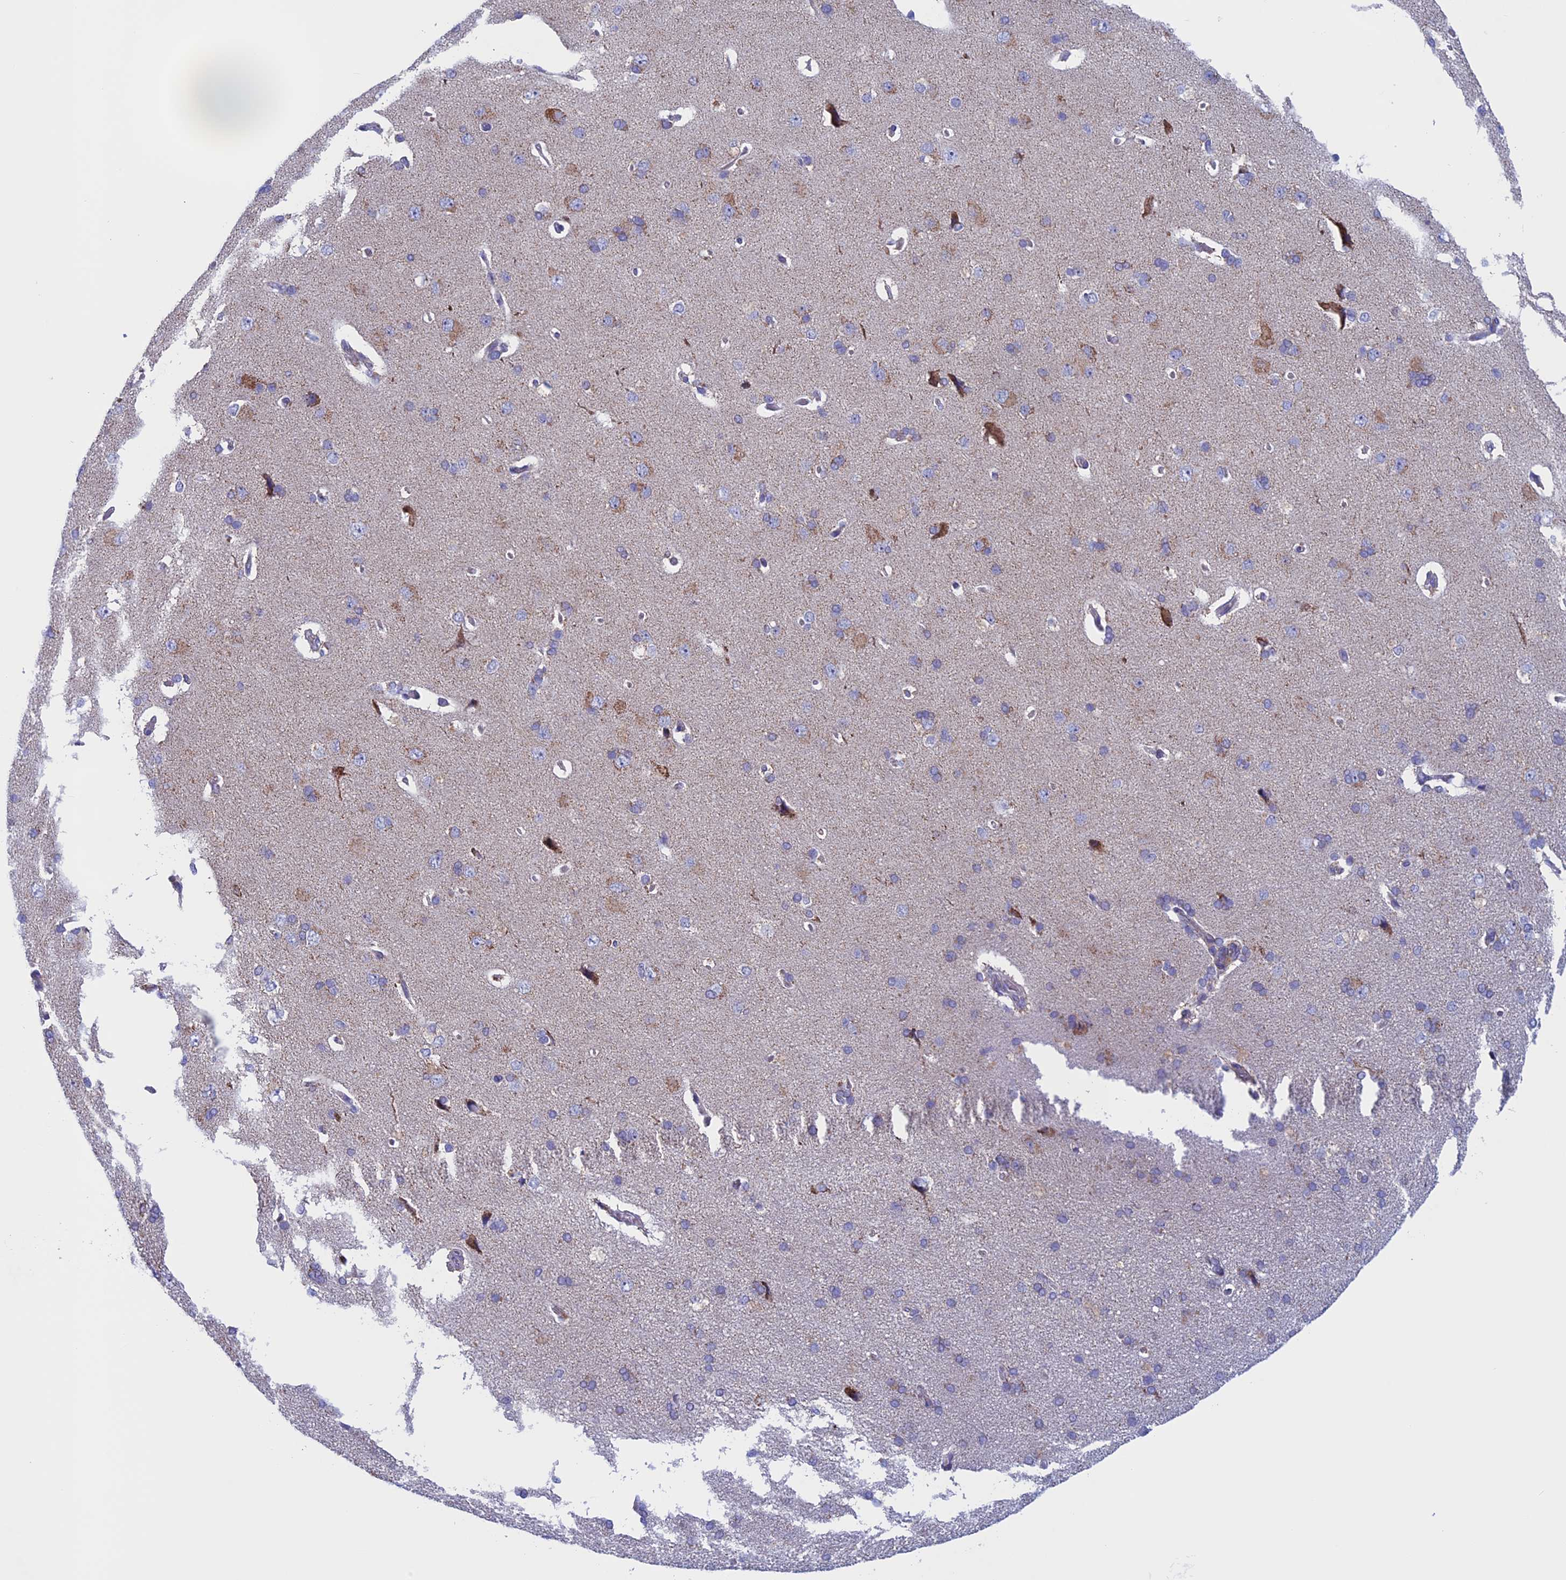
{"staining": {"intensity": "negative", "quantity": "none", "location": "none"}, "tissue": "cerebral cortex", "cell_type": "Endothelial cells", "image_type": "normal", "snomed": [{"axis": "morphology", "description": "Normal tissue, NOS"}, {"axis": "topography", "description": "Cerebral cortex"}], "caption": "Cerebral cortex stained for a protein using IHC reveals no expression endothelial cells.", "gene": "NDUFB9", "patient": {"sex": "male", "age": 62}}